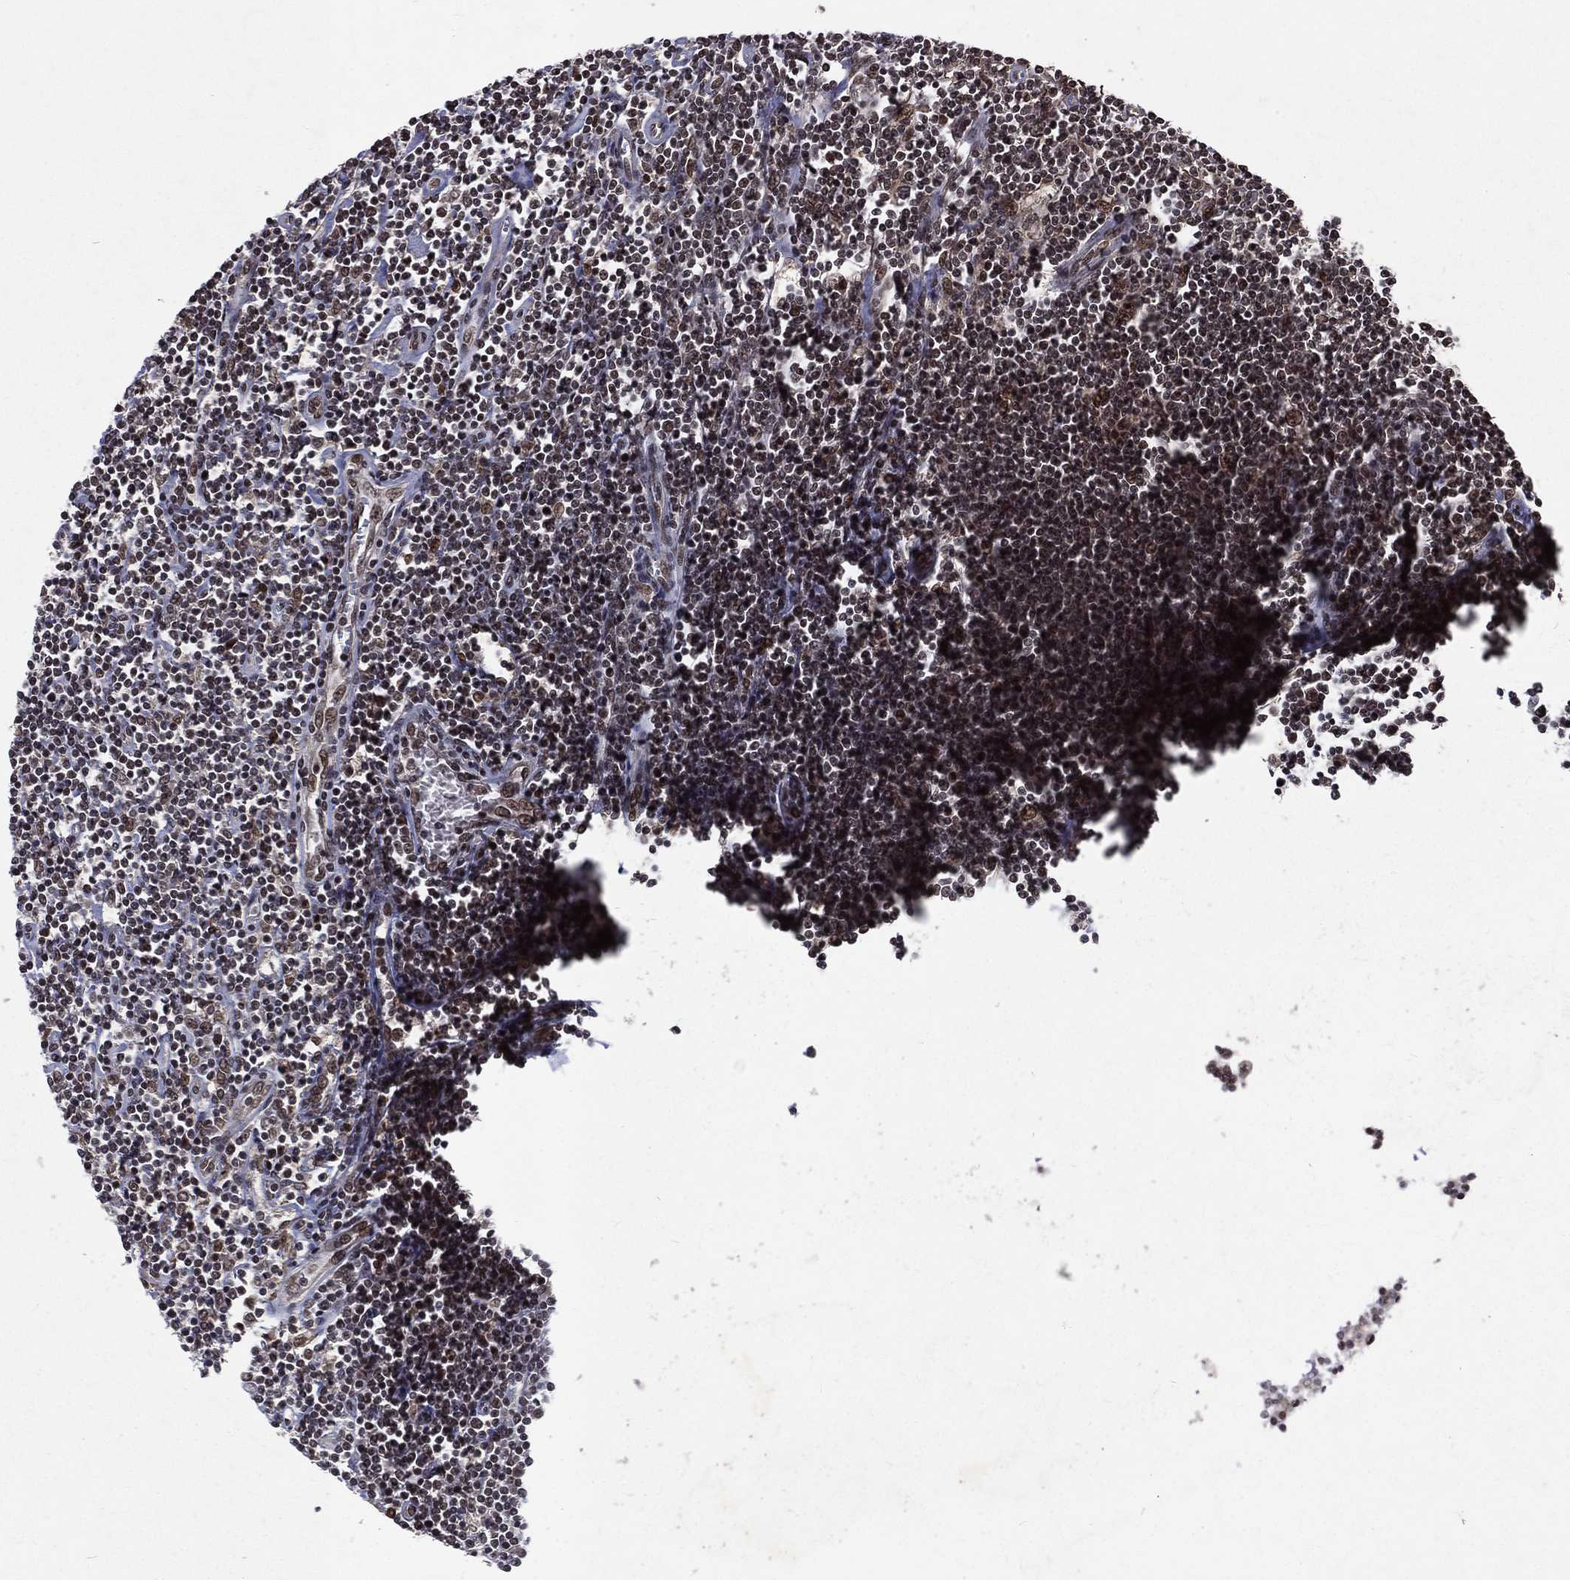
{"staining": {"intensity": "moderate", "quantity": "25%-75%", "location": "nuclear"}, "tissue": "lymphoma", "cell_type": "Tumor cells", "image_type": "cancer", "snomed": [{"axis": "morphology", "description": "Hodgkin's disease, NOS"}, {"axis": "topography", "description": "Lymph node"}], "caption": "Lymphoma stained for a protein (brown) displays moderate nuclear positive expression in approximately 25%-75% of tumor cells.", "gene": "DMAP1", "patient": {"sex": "male", "age": 40}}